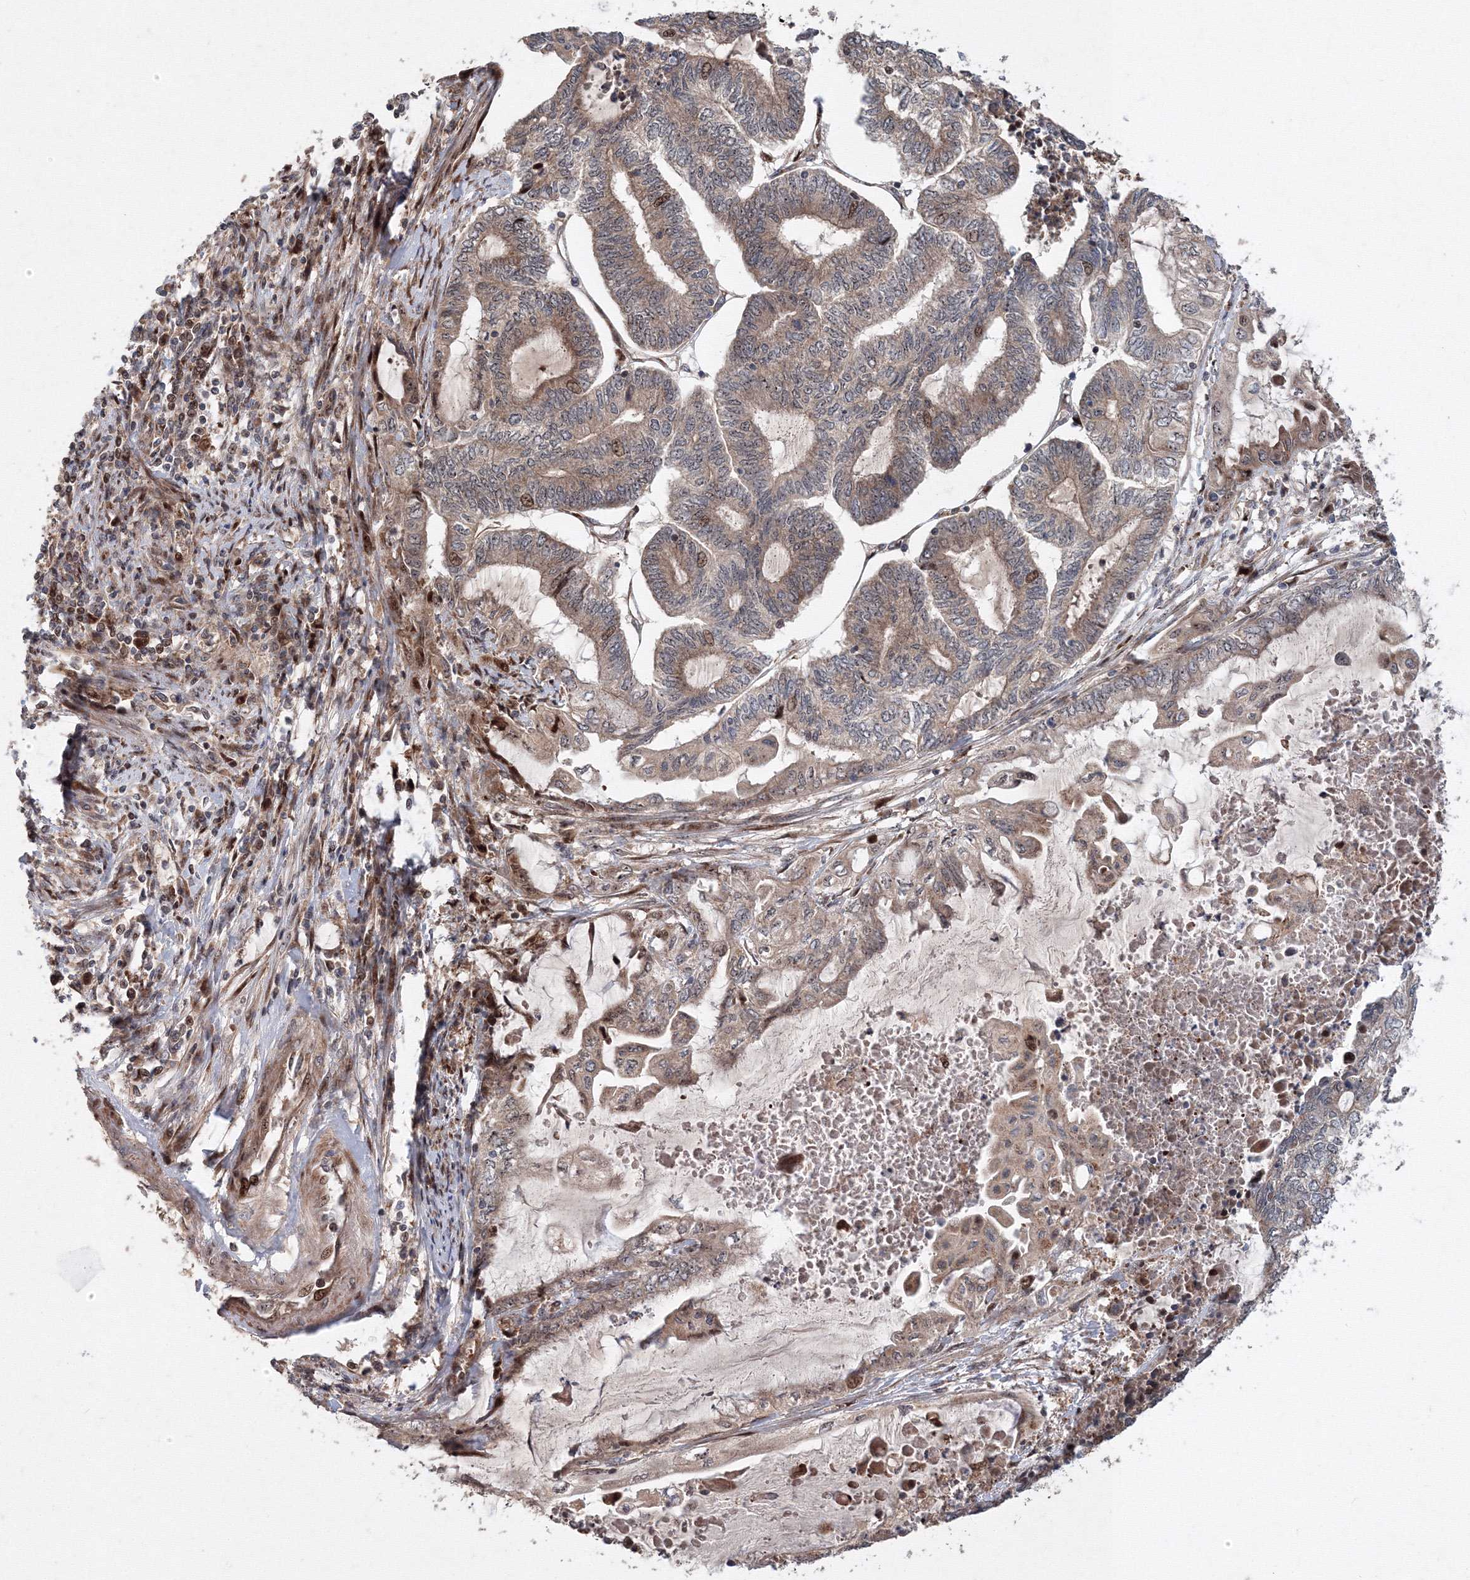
{"staining": {"intensity": "weak", "quantity": "25%-75%", "location": "cytoplasmic/membranous"}, "tissue": "endometrial cancer", "cell_type": "Tumor cells", "image_type": "cancer", "snomed": [{"axis": "morphology", "description": "Adenocarcinoma, NOS"}, {"axis": "topography", "description": "Uterus"}, {"axis": "topography", "description": "Endometrium"}], "caption": "IHC of human endometrial adenocarcinoma reveals low levels of weak cytoplasmic/membranous positivity in about 25%-75% of tumor cells. (Stains: DAB (3,3'-diaminobenzidine) in brown, nuclei in blue, Microscopy: brightfield microscopy at high magnification).", "gene": "ANKAR", "patient": {"sex": "female", "age": 70}}